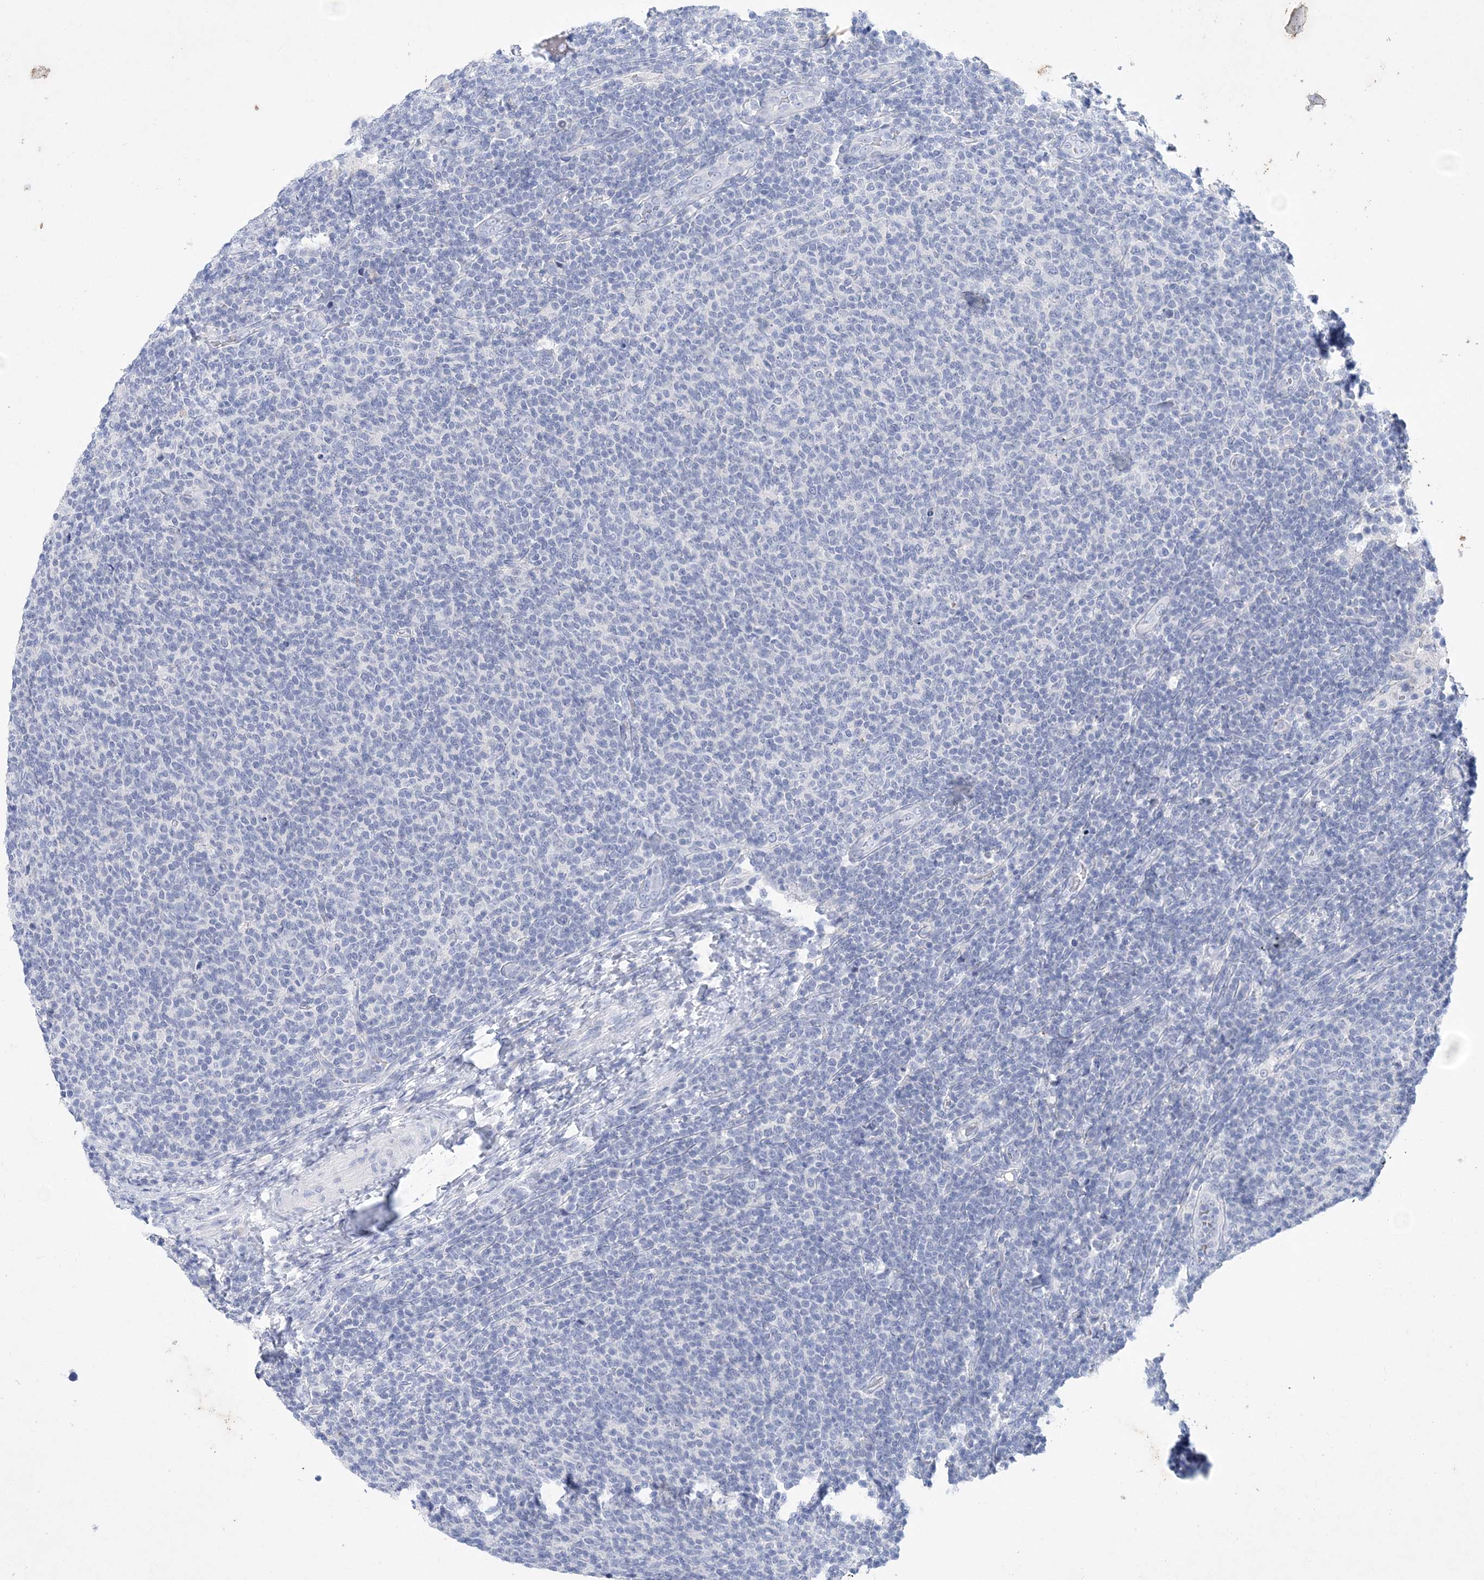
{"staining": {"intensity": "negative", "quantity": "none", "location": "none"}, "tissue": "lymphoma", "cell_type": "Tumor cells", "image_type": "cancer", "snomed": [{"axis": "morphology", "description": "Malignant lymphoma, non-Hodgkin's type, Low grade"}, {"axis": "topography", "description": "Lymph node"}], "caption": "Immunohistochemistry micrograph of human low-grade malignant lymphoma, non-Hodgkin's type stained for a protein (brown), which shows no staining in tumor cells.", "gene": "COPS8", "patient": {"sex": "male", "age": 66}}